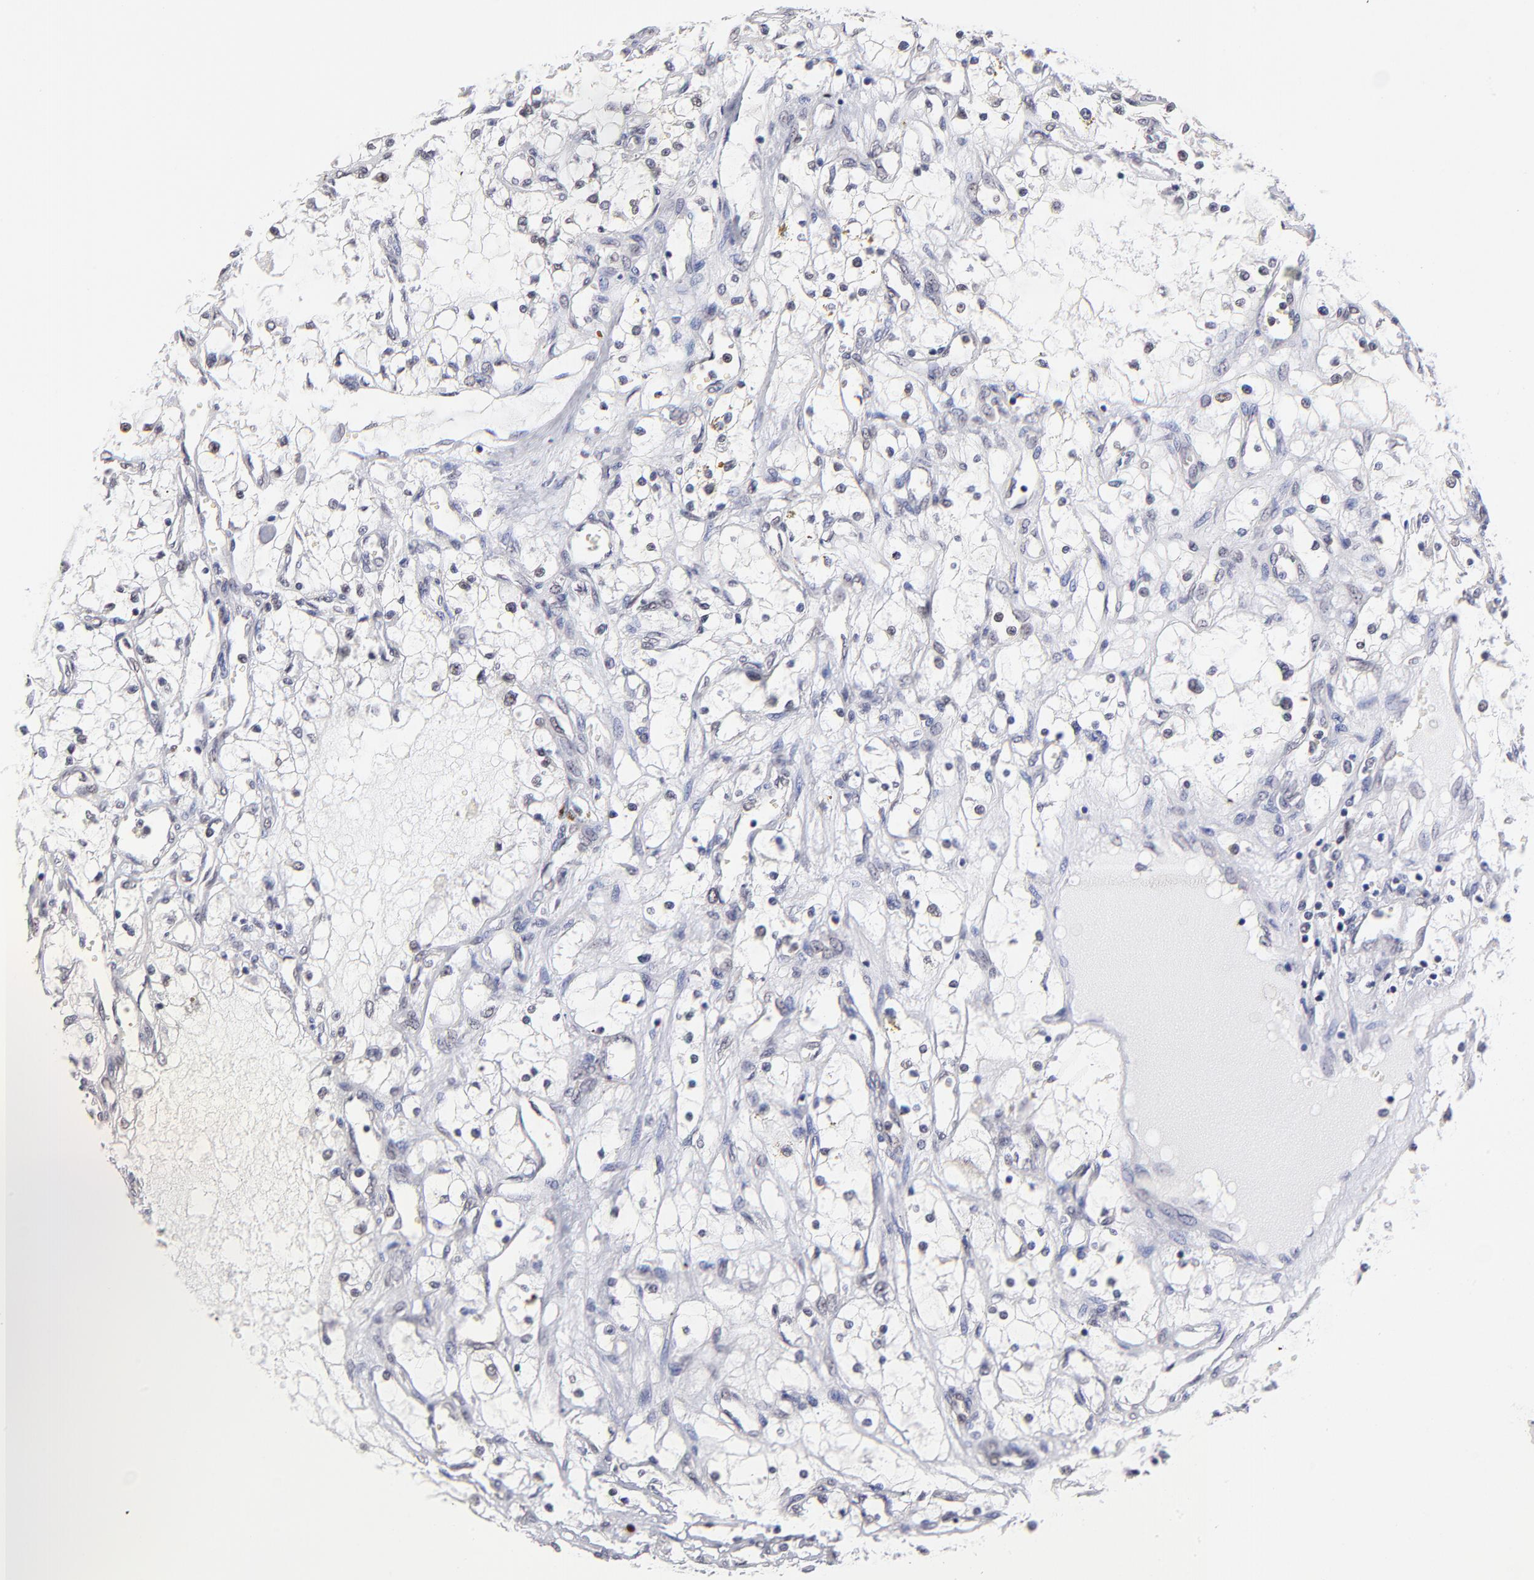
{"staining": {"intensity": "negative", "quantity": "none", "location": "none"}, "tissue": "renal cancer", "cell_type": "Tumor cells", "image_type": "cancer", "snomed": [{"axis": "morphology", "description": "Adenocarcinoma, NOS"}, {"axis": "topography", "description": "Kidney"}], "caption": "The photomicrograph displays no staining of tumor cells in renal adenocarcinoma.", "gene": "UBE2E3", "patient": {"sex": "male", "age": 61}}